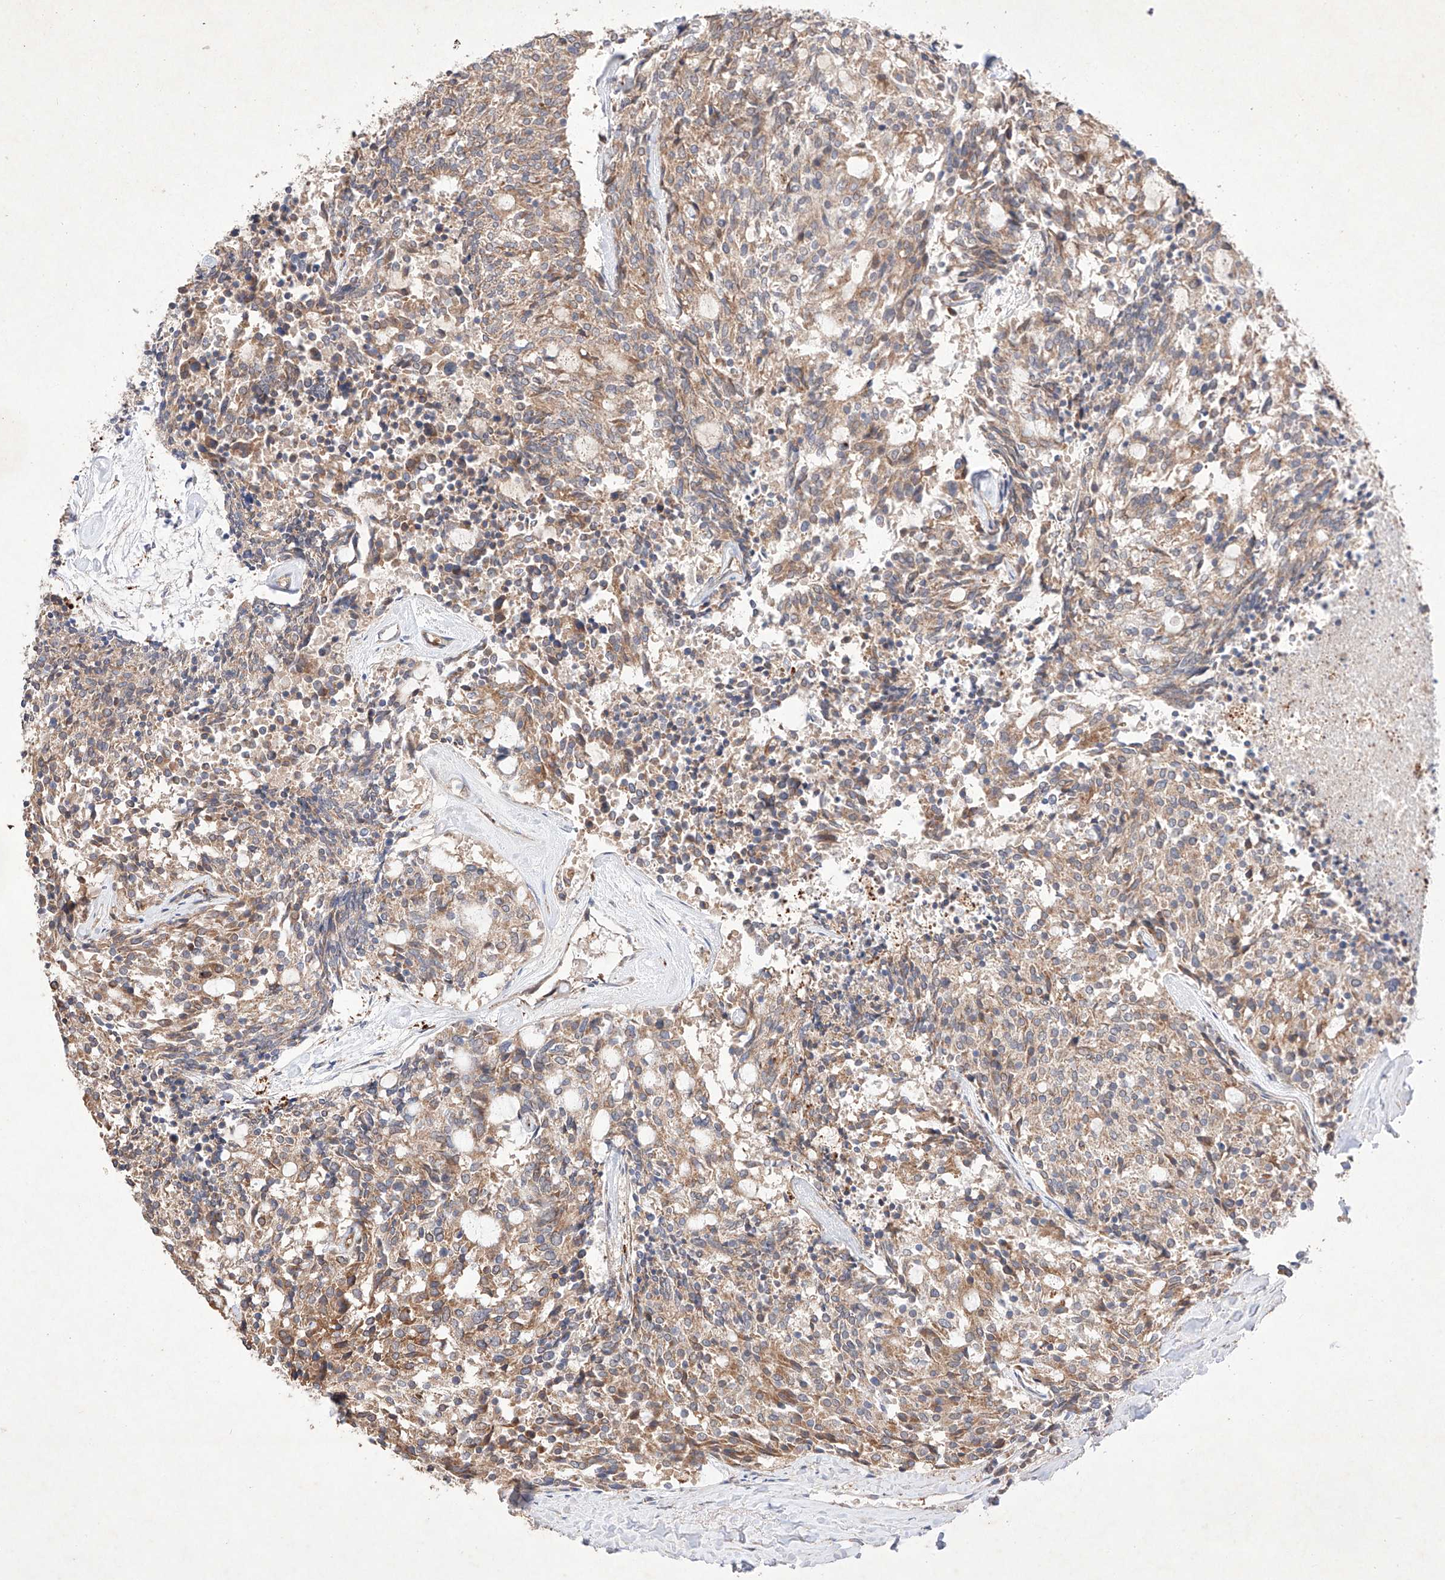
{"staining": {"intensity": "moderate", "quantity": ">75%", "location": "cytoplasmic/membranous"}, "tissue": "carcinoid", "cell_type": "Tumor cells", "image_type": "cancer", "snomed": [{"axis": "morphology", "description": "Carcinoid, malignant, NOS"}, {"axis": "topography", "description": "Pancreas"}], "caption": "A brown stain highlights moderate cytoplasmic/membranous staining of a protein in human carcinoid (malignant) tumor cells. (DAB (3,3'-diaminobenzidine) = brown stain, brightfield microscopy at high magnification).", "gene": "C6orf62", "patient": {"sex": "female", "age": 54}}